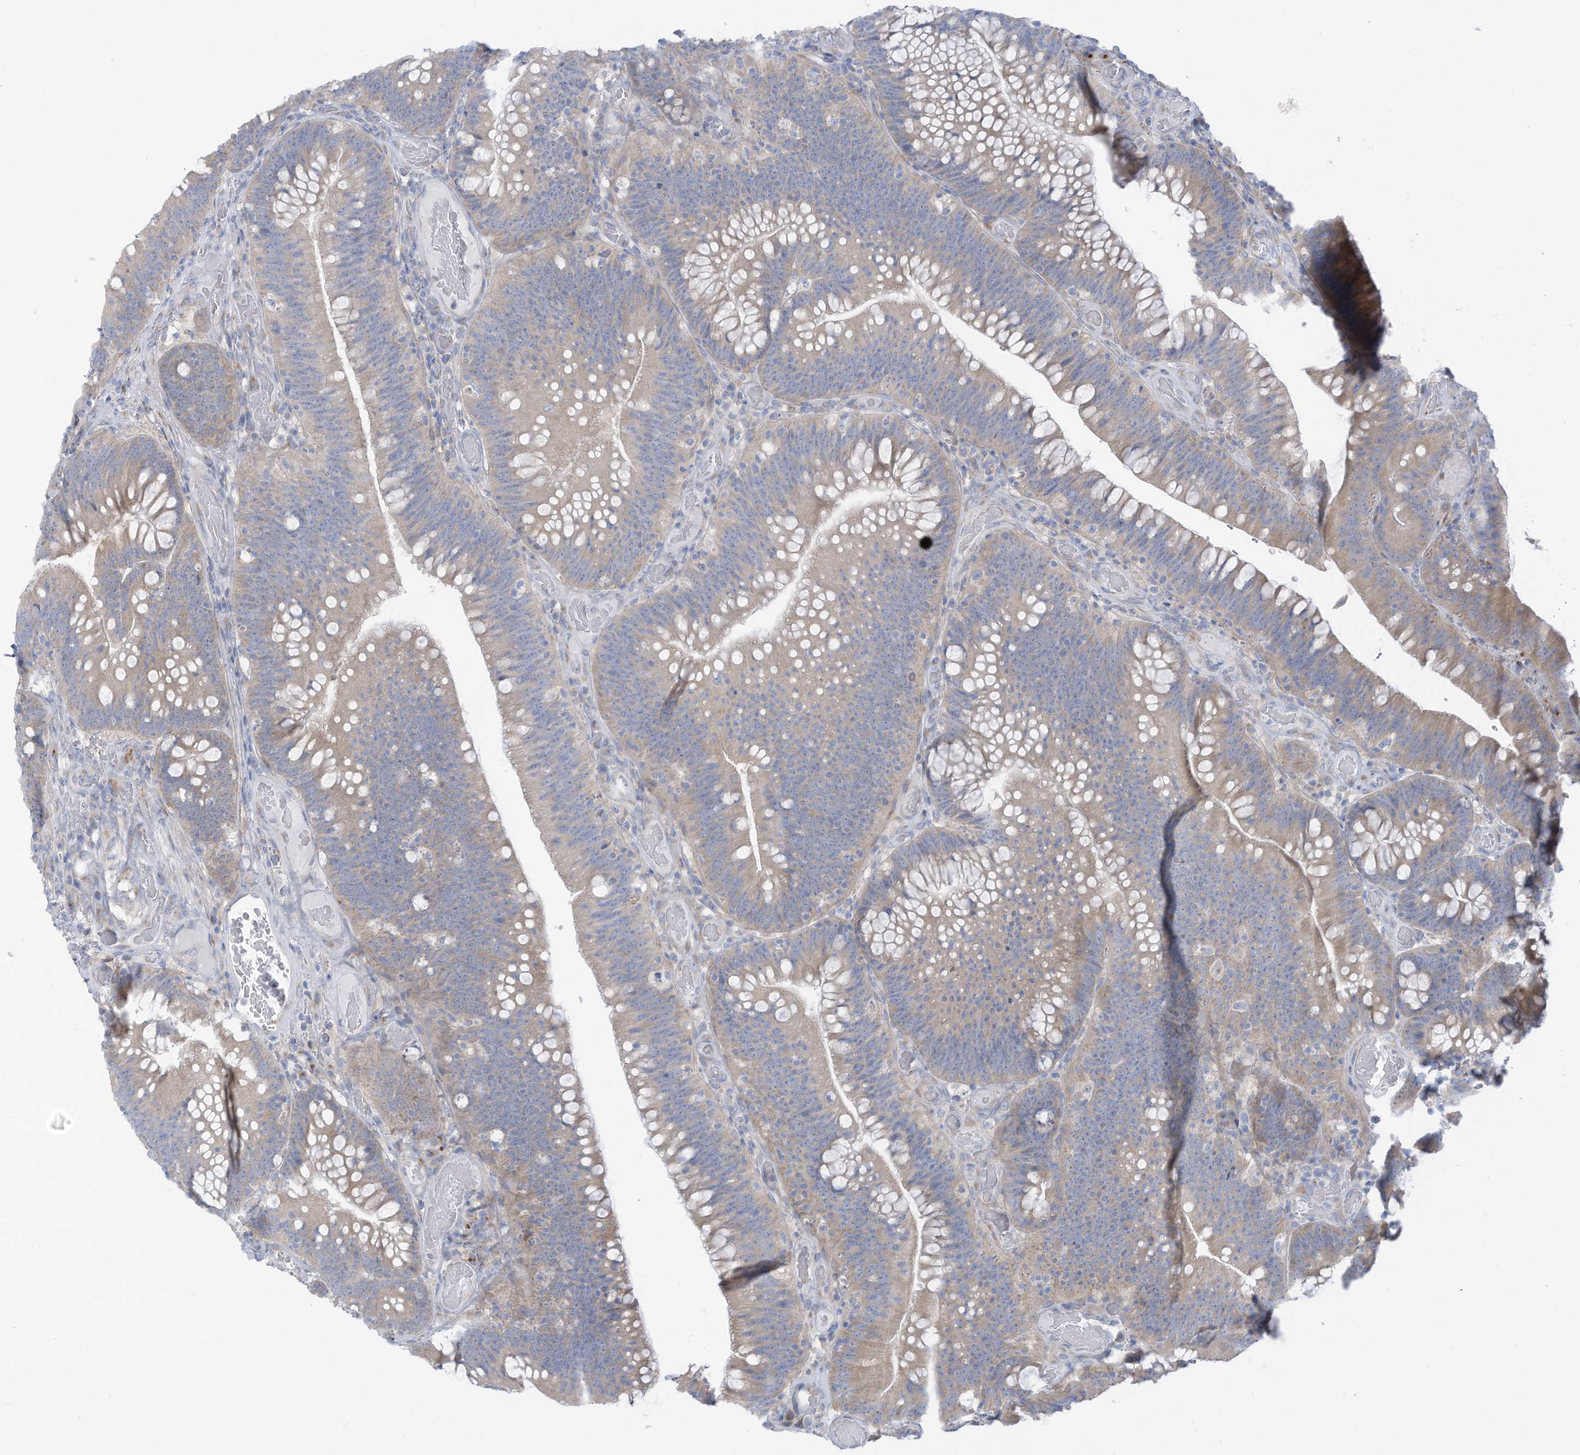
{"staining": {"intensity": "weak", "quantity": "25%-75%", "location": "cytoplasmic/membranous"}, "tissue": "colorectal cancer", "cell_type": "Tumor cells", "image_type": "cancer", "snomed": [{"axis": "morphology", "description": "Normal tissue, NOS"}, {"axis": "topography", "description": "Colon"}], "caption": "Colorectal cancer stained with a brown dye reveals weak cytoplasmic/membranous positive positivity in approximately 25%-75% of tumor cells.", "gene": "TRMT2B", "patient": {"sex": "female", "age": 82}}